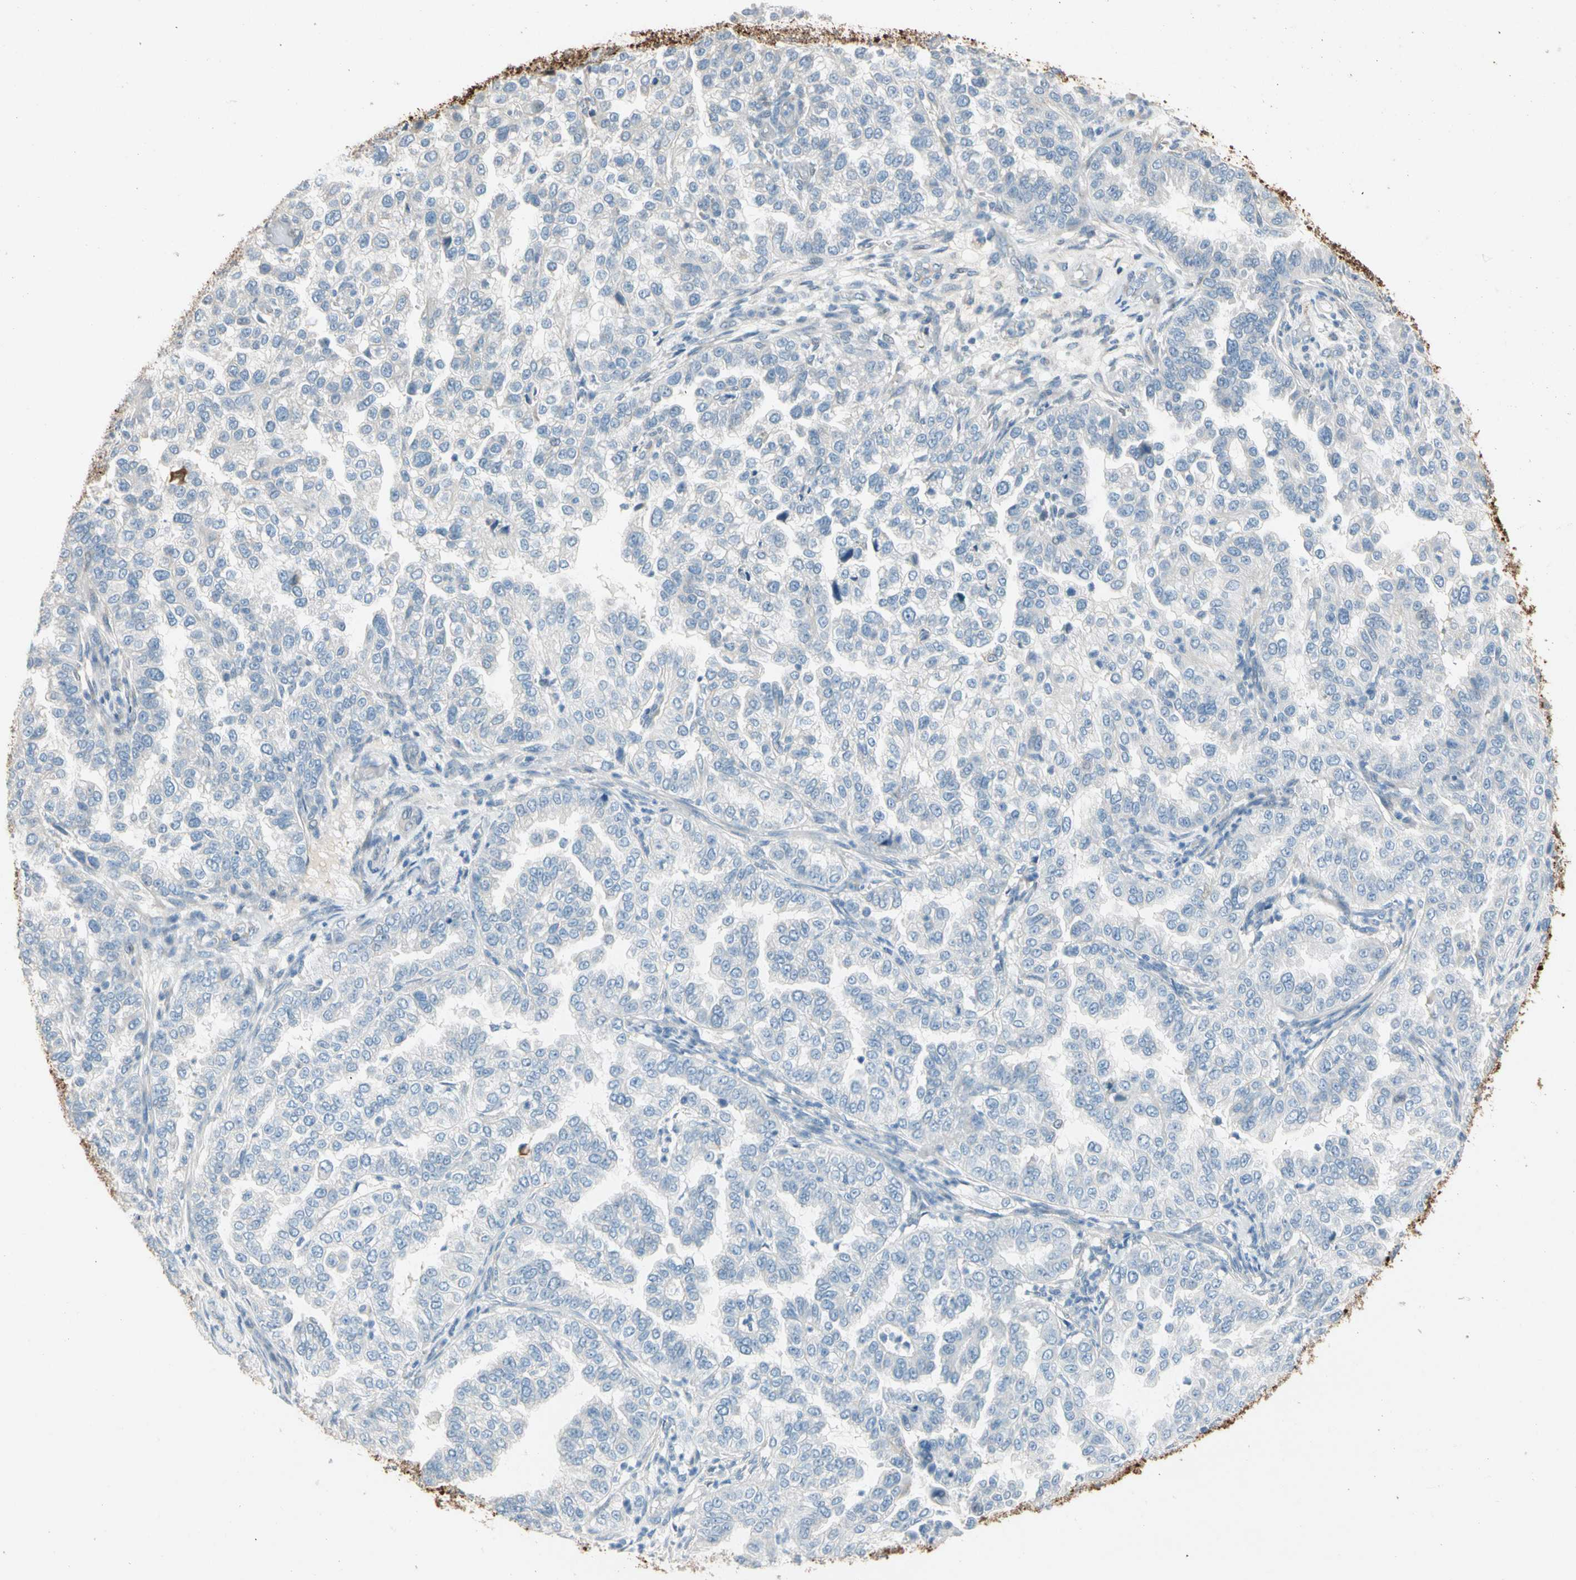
{"staining": {"intensity": "negative", "quantity": "none", "location": "none"}, "tissue": "endometrial cancer", "cell_type": "Tumor cells", "image_type": "cancer", "snomed": [{"axis": "morphology", "description": "Adenocarcinoma, NOS"}, {"axis": "topography", "description": "Endometrium"}], "caption": "Immunohistochemistry of human endometrial cancer demonstrates no expression in tumor cells. (DAB immunohistochemistry with hematoxylin counter stain).", "gene": "STK40", "patient": {"sex": "female", "age": 85}}